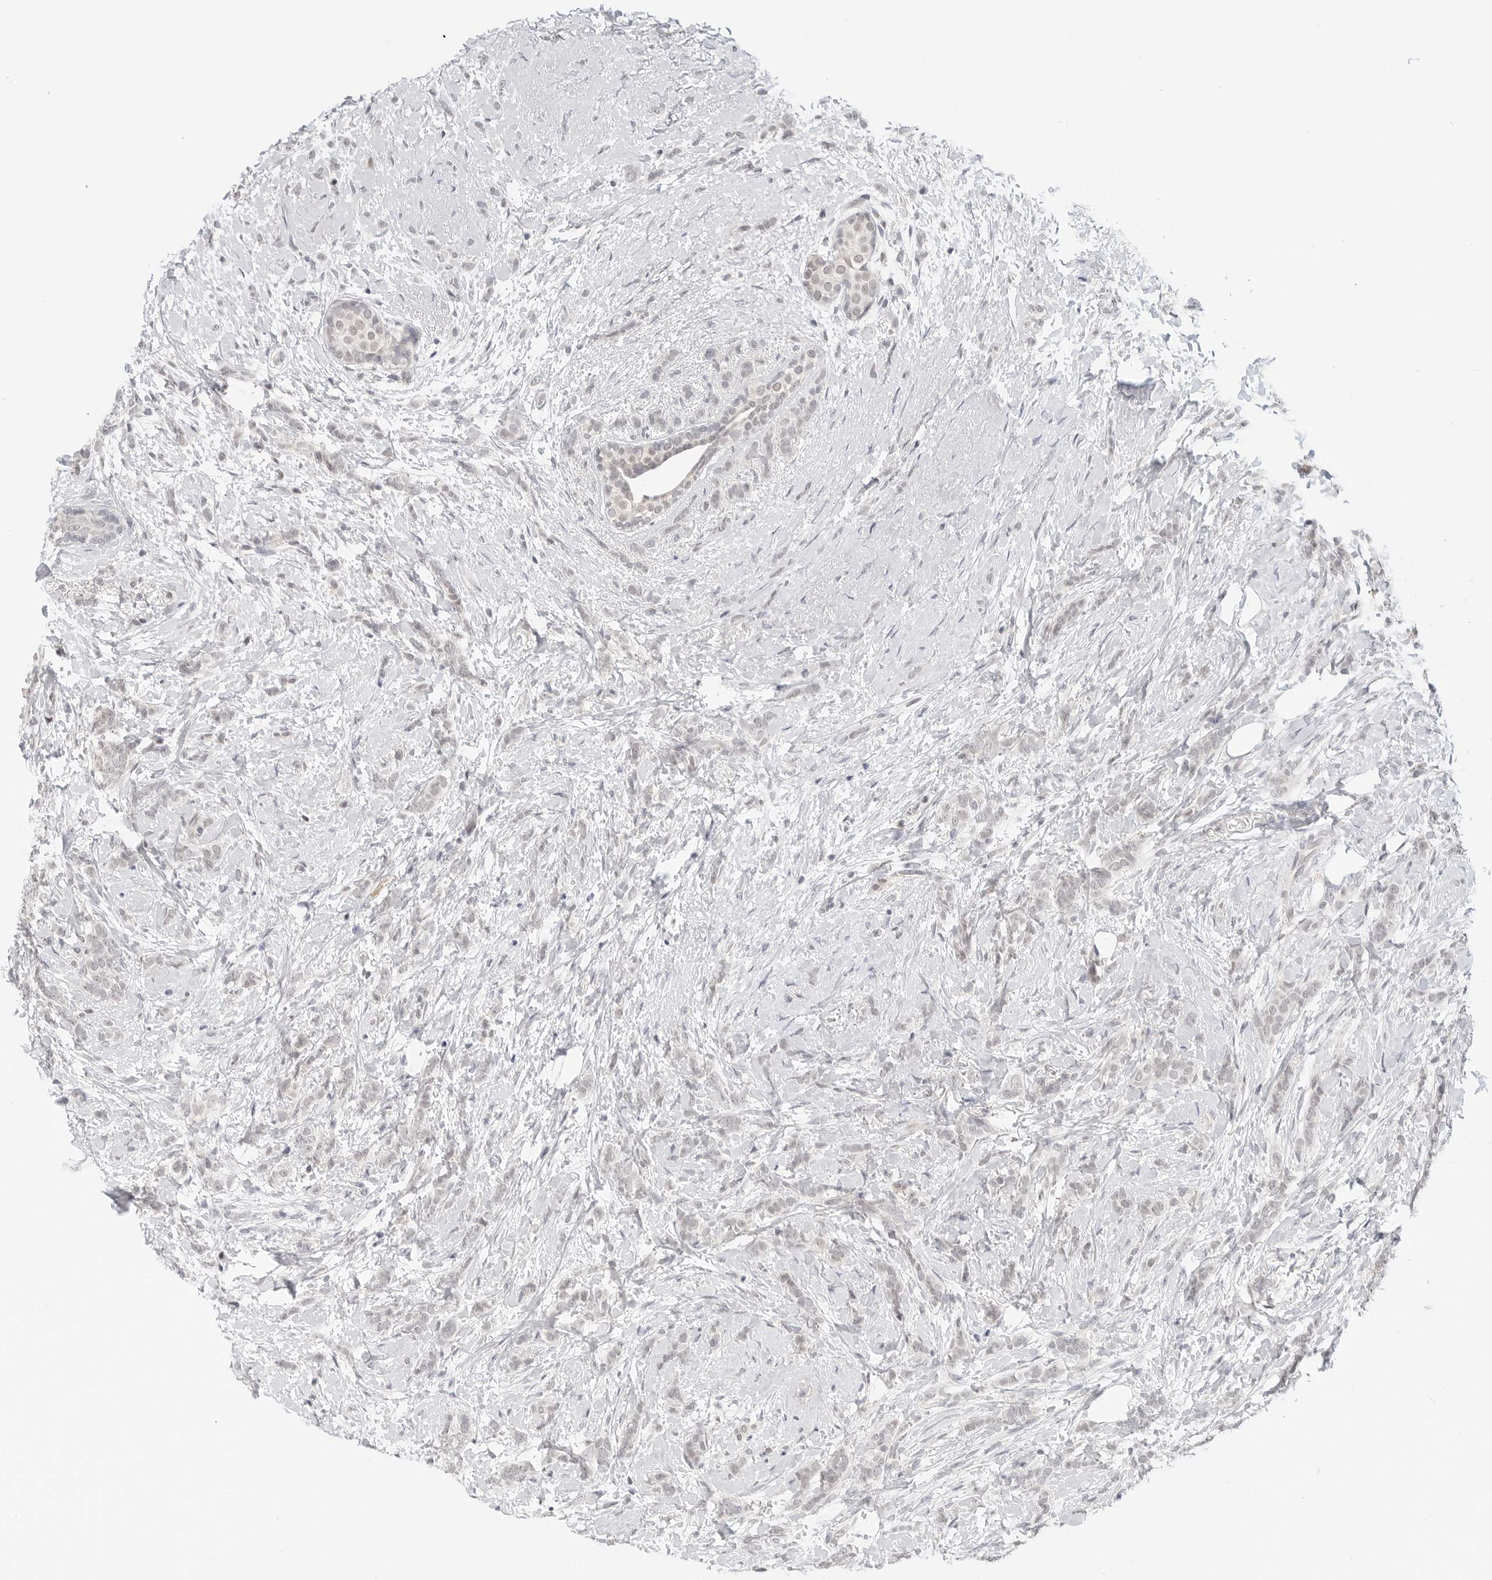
{"staining": {"intensity": "negative", "quantity": "none", "location": "none"}, "tissue": "breast cancer", "cell_type": "Tumor cells", "image_type": "cancer", "snomed": [{"axis": "morphology", "description": "Lobular carcinoma, in situ"}, {"axis": "morphology", "description": "Lobular carcinoma"}, {"axis": "topography", "description": "Breast"}], "caption": "Image shows no significant protein expression in tumor cells of breast cancer.", "gene": "TSEN2", "patient": {"sex": "female", "age": 41}}